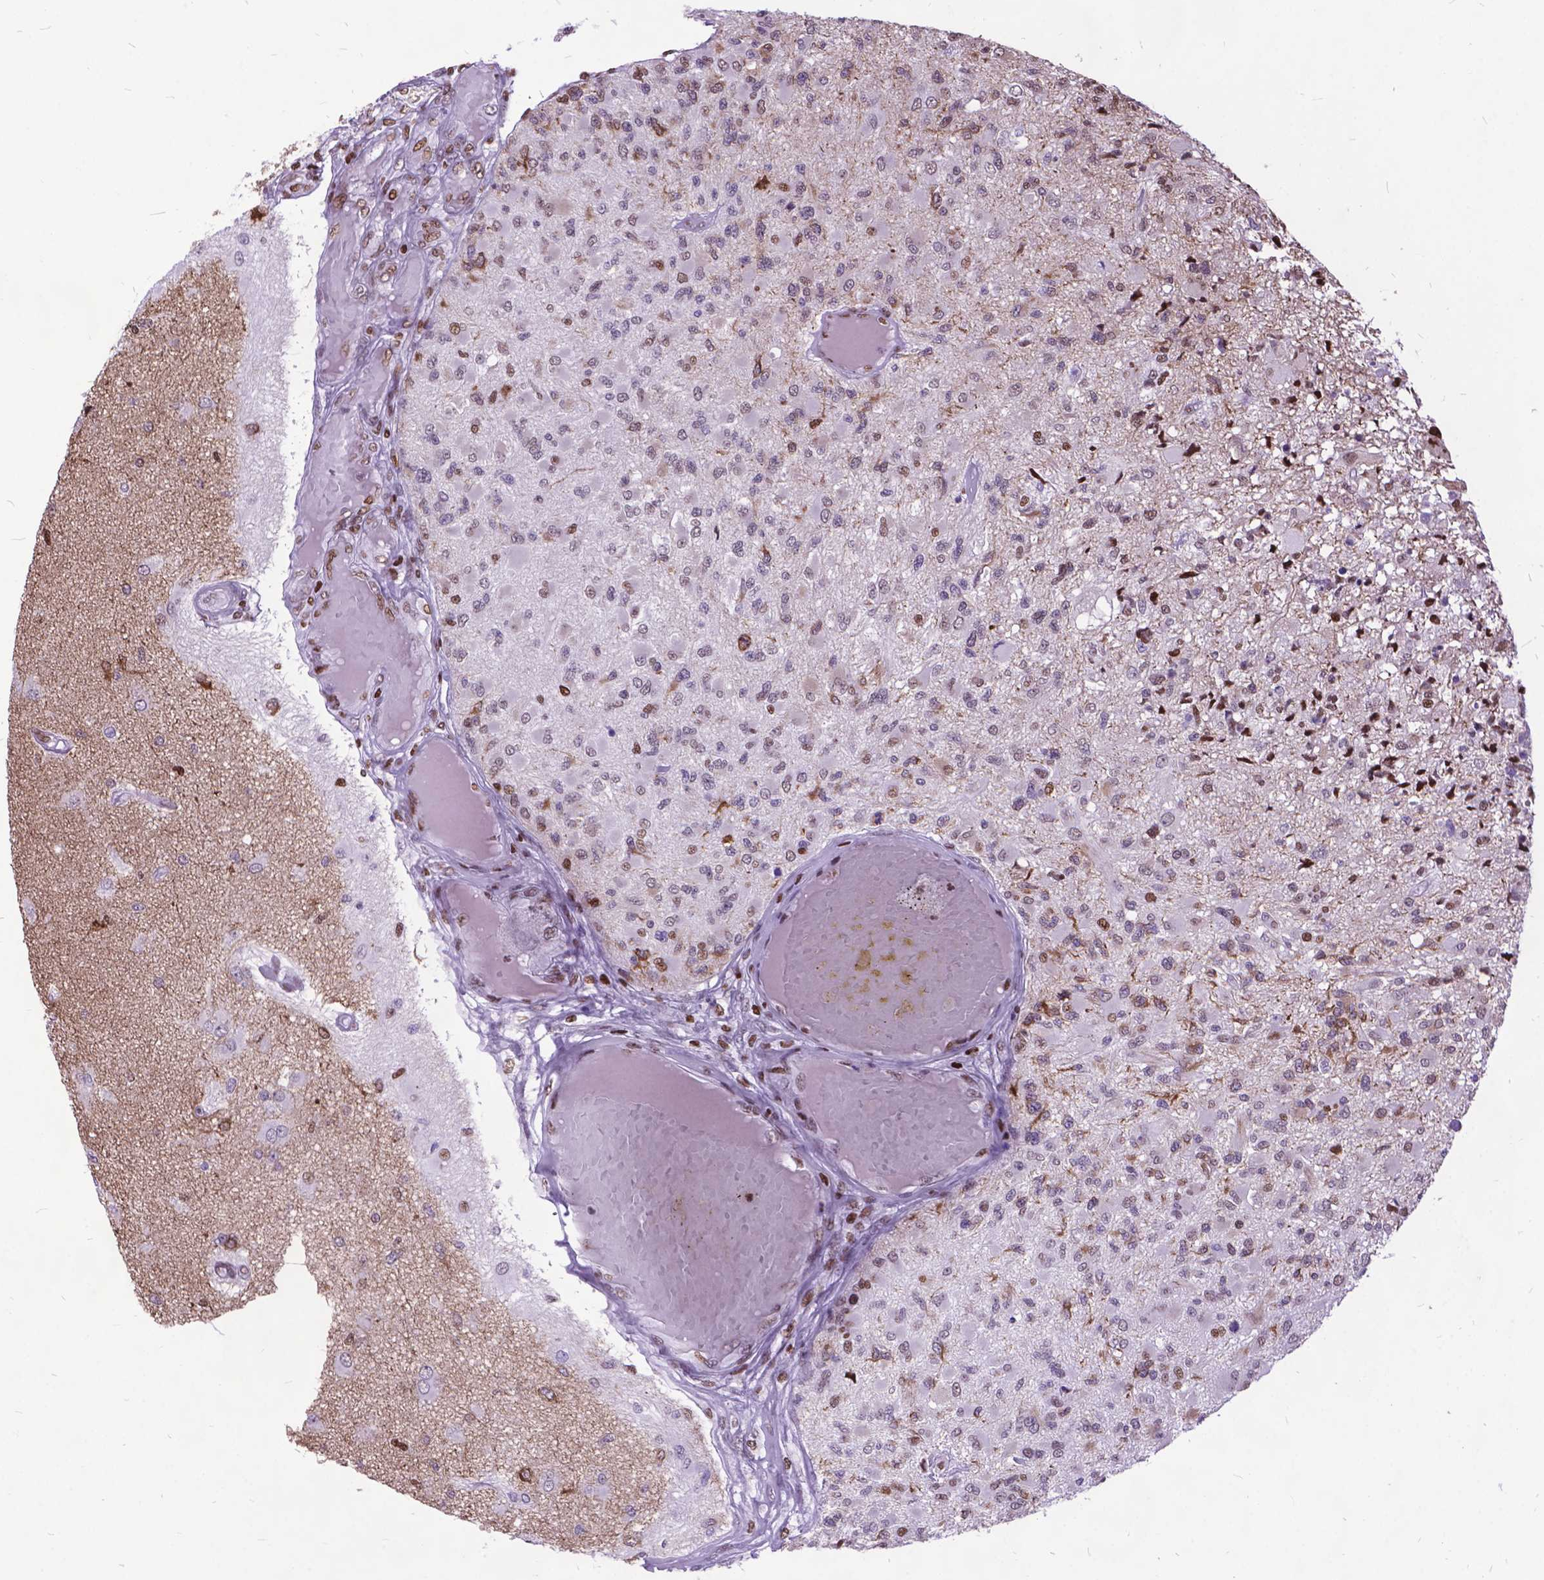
{"staining": {"intensity": "moderate", "quantity": "<25%", "location": "cytoplasmic/membranous"}, "tissue": "glioma", "cell_type": "Tumor cells", "image_type": "cancer", "snomed": [{"axis": "morphology", "description": "Glioma, malignant, High grade"}, {"axis": "topography", "description": "Brain"}], "caption": "This is a histology image of immunohistochemistry (IHC) staining of glioma, which shows moderate staining in the cytoplasmic/membranous of tumor cells.", "gene": "POLE4", "patient": {"sex": "female", "age": 63}}